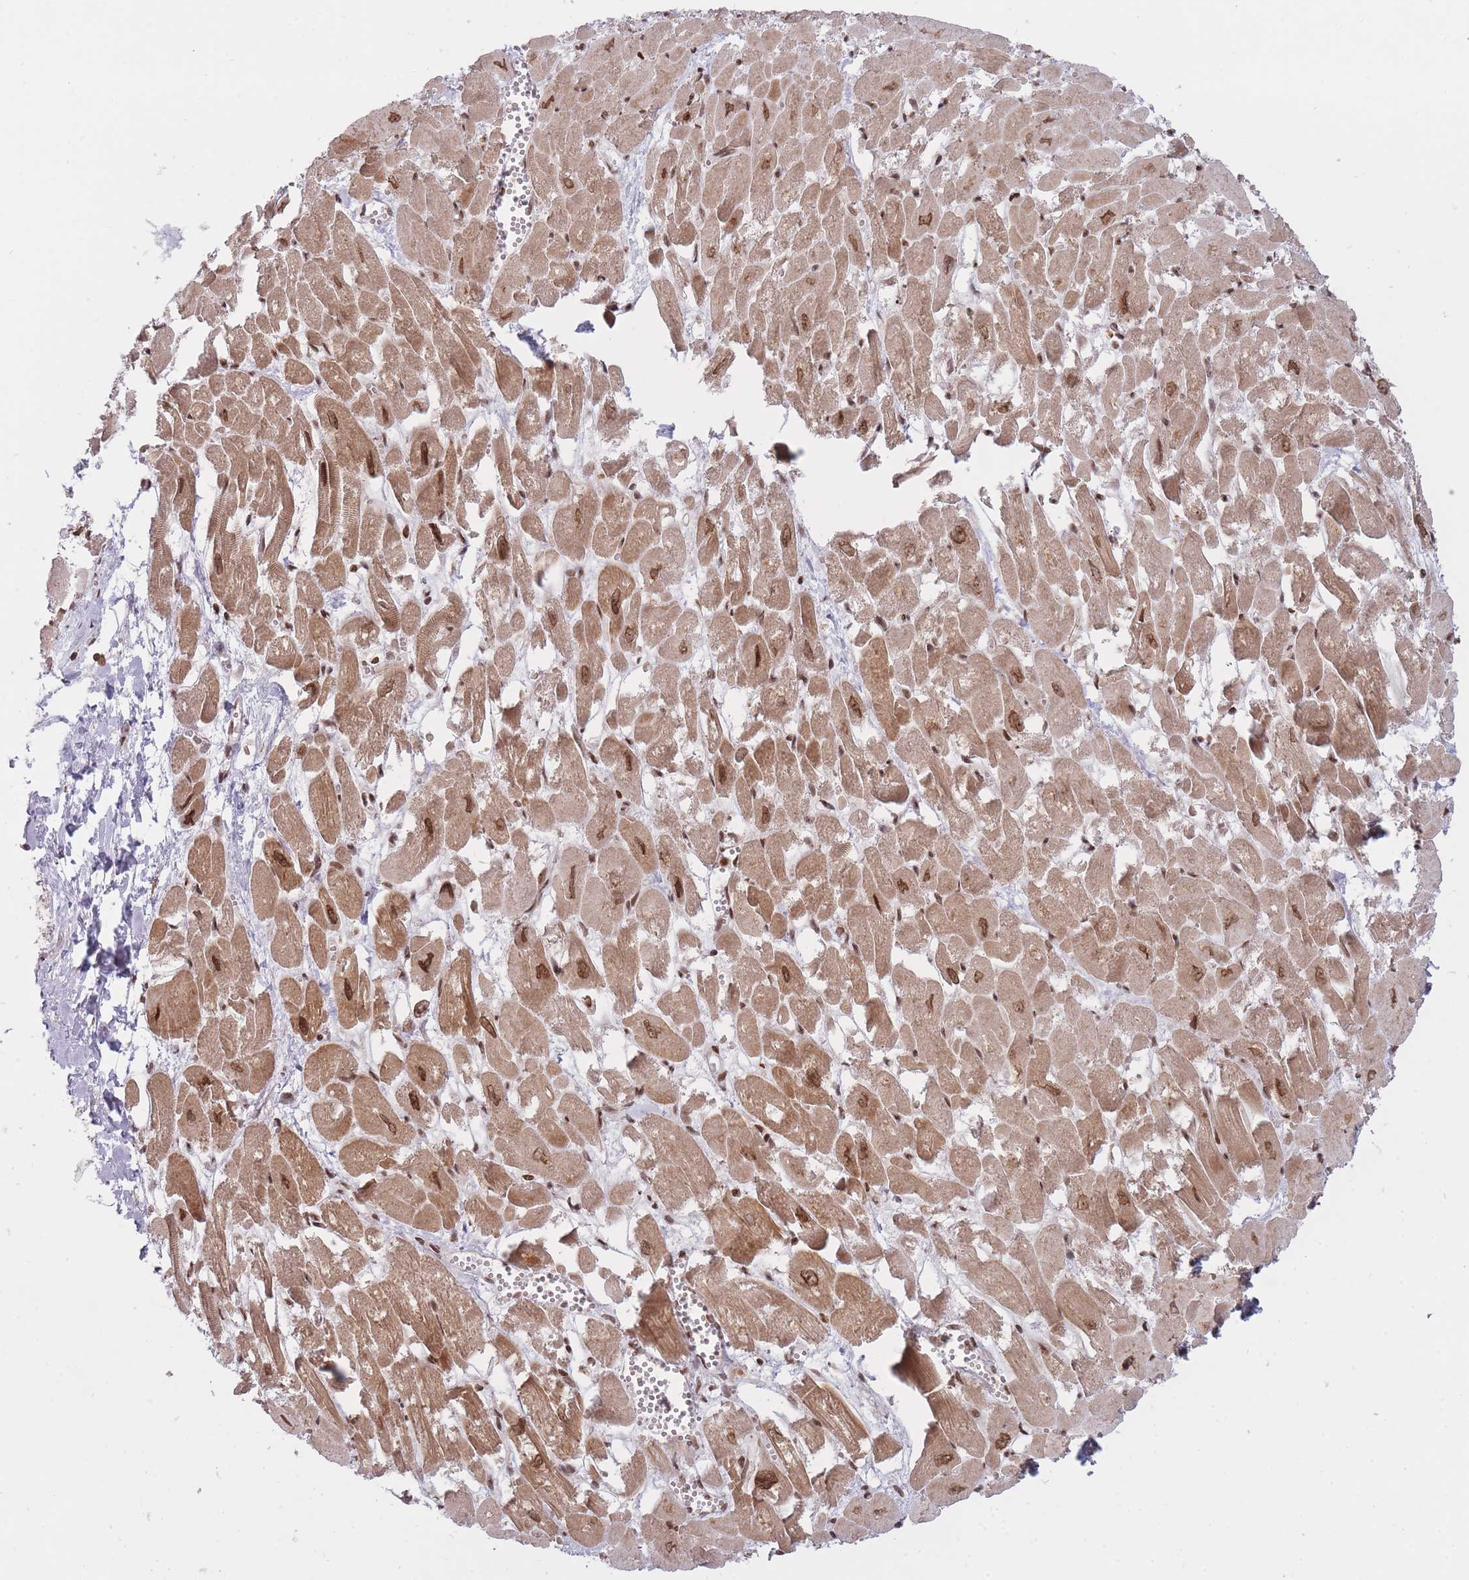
{"staining": {"intensity": "strong", "quantity": "25%-75%", "location": "cytoplasmic/membranous,nuclear"}, "tissue": "heart muscle", "cell_type": "Cardiomyocytes", "image_type": "normal", "snomed": [{"axis": "morphology", "description": "Normal tissue, NOS"}, {"axis": "topography", "description": "Heart"}], "caption": "Heart muscle stained with a brown dye demonstrates strong cytoplasmic/membranous,nuclear positive expression in approximately 25%-75% of cardiomyocytes.", "gene": "TMC6", "patient": {"sex": "male", "age": 54}}